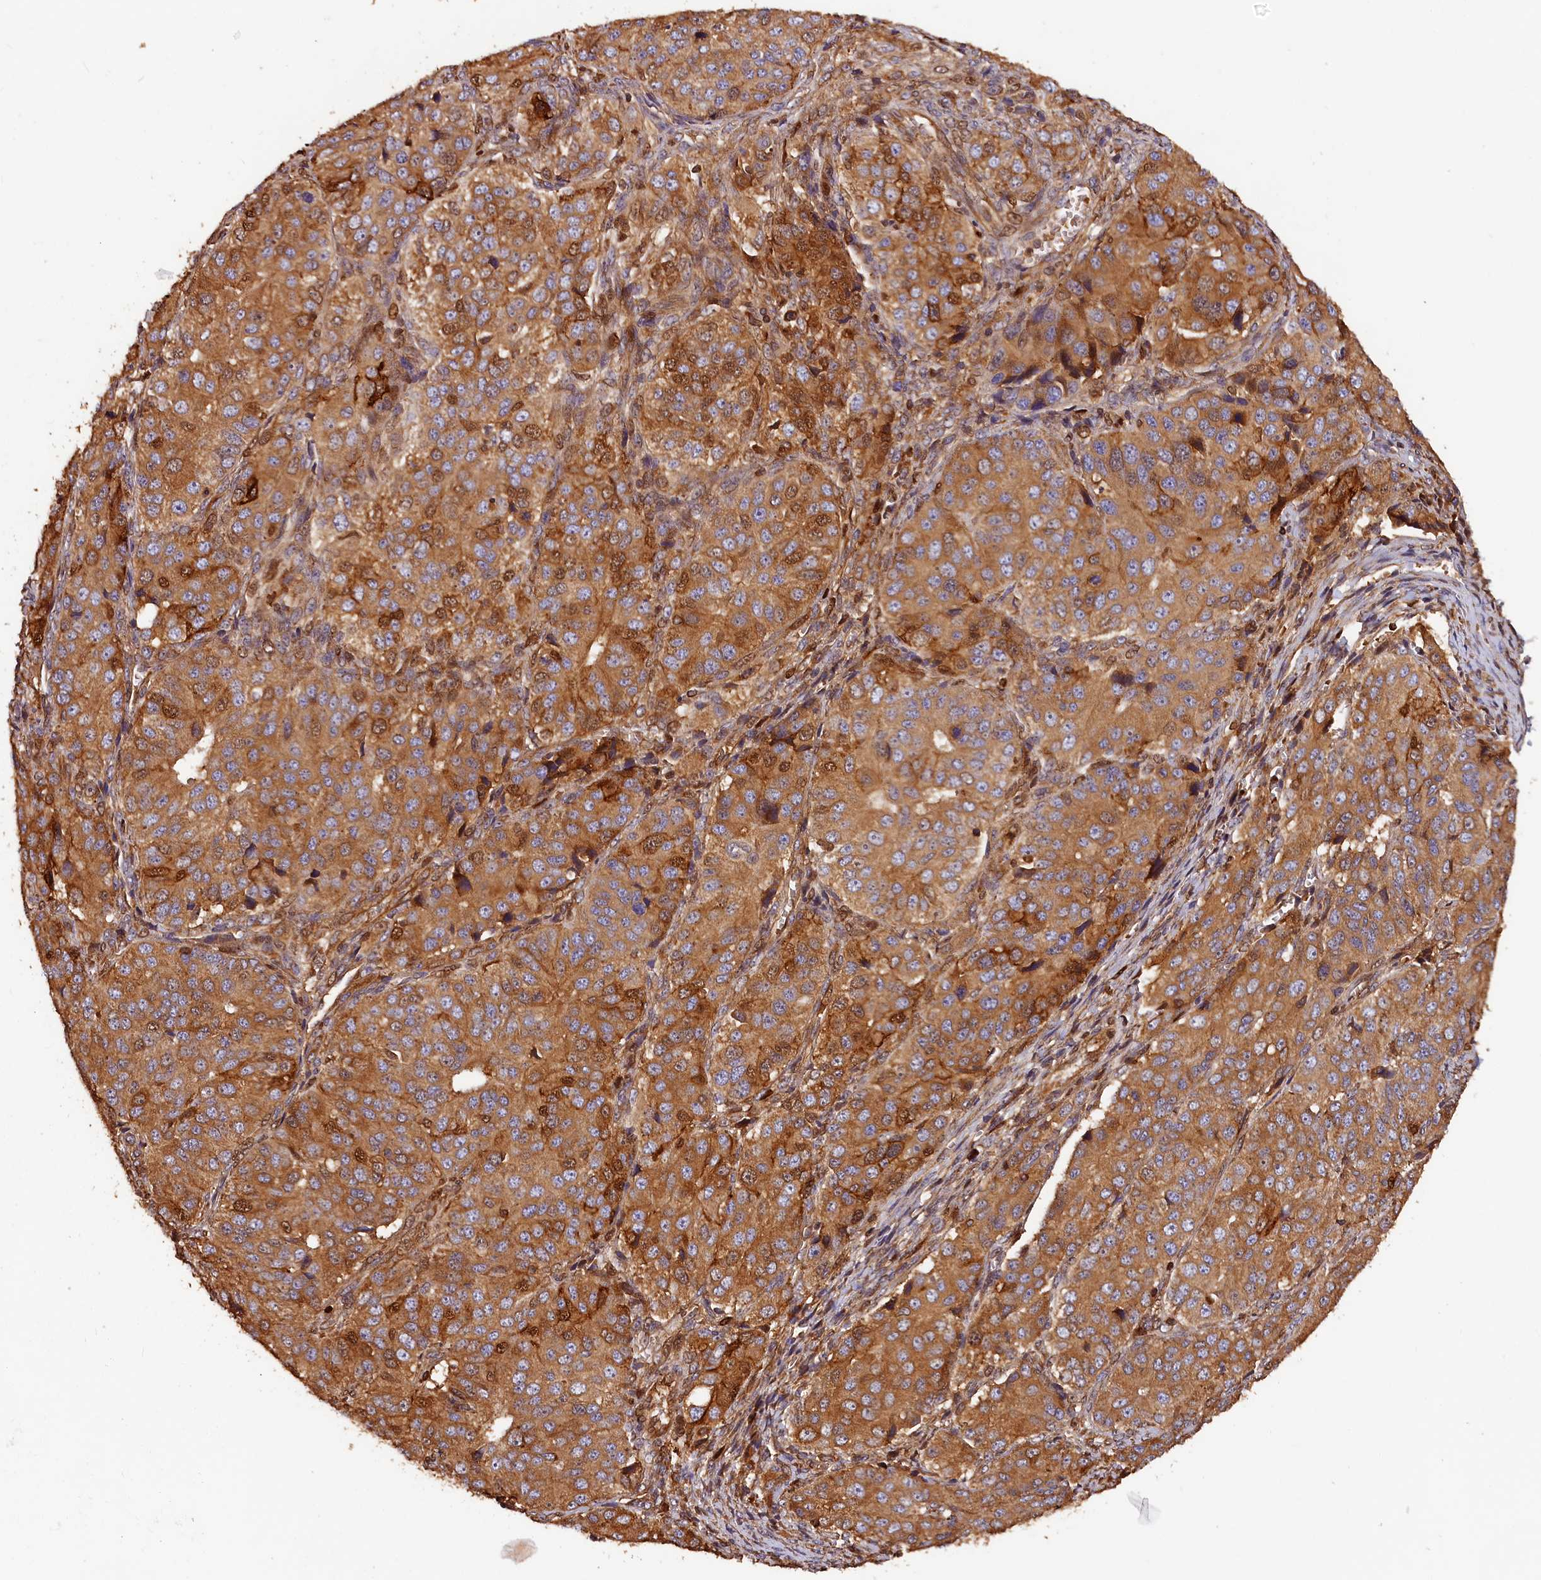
{"staining": {"intensity": "strong", "quantity": ">75%", "location": "cytoplasmic/membranous"}, "tissue": "ovarian cancer", "cell_type": "Tumor cells", "image_type": "cancer", "snomed": [{"axis": "morphology", "description": "Carcinoma, endometroid"}, {"axis": "topography", "description": "Ovary"}], "caption": "Immunohistochemical staining of human ovarian endometroid carcinoma exhibits high levels of strong cytoplasmic/membranous protein expression in approximately >75% of tumor cells.", "gene": "HMOX2", "patient": {"sex": "female", "age": 51}}